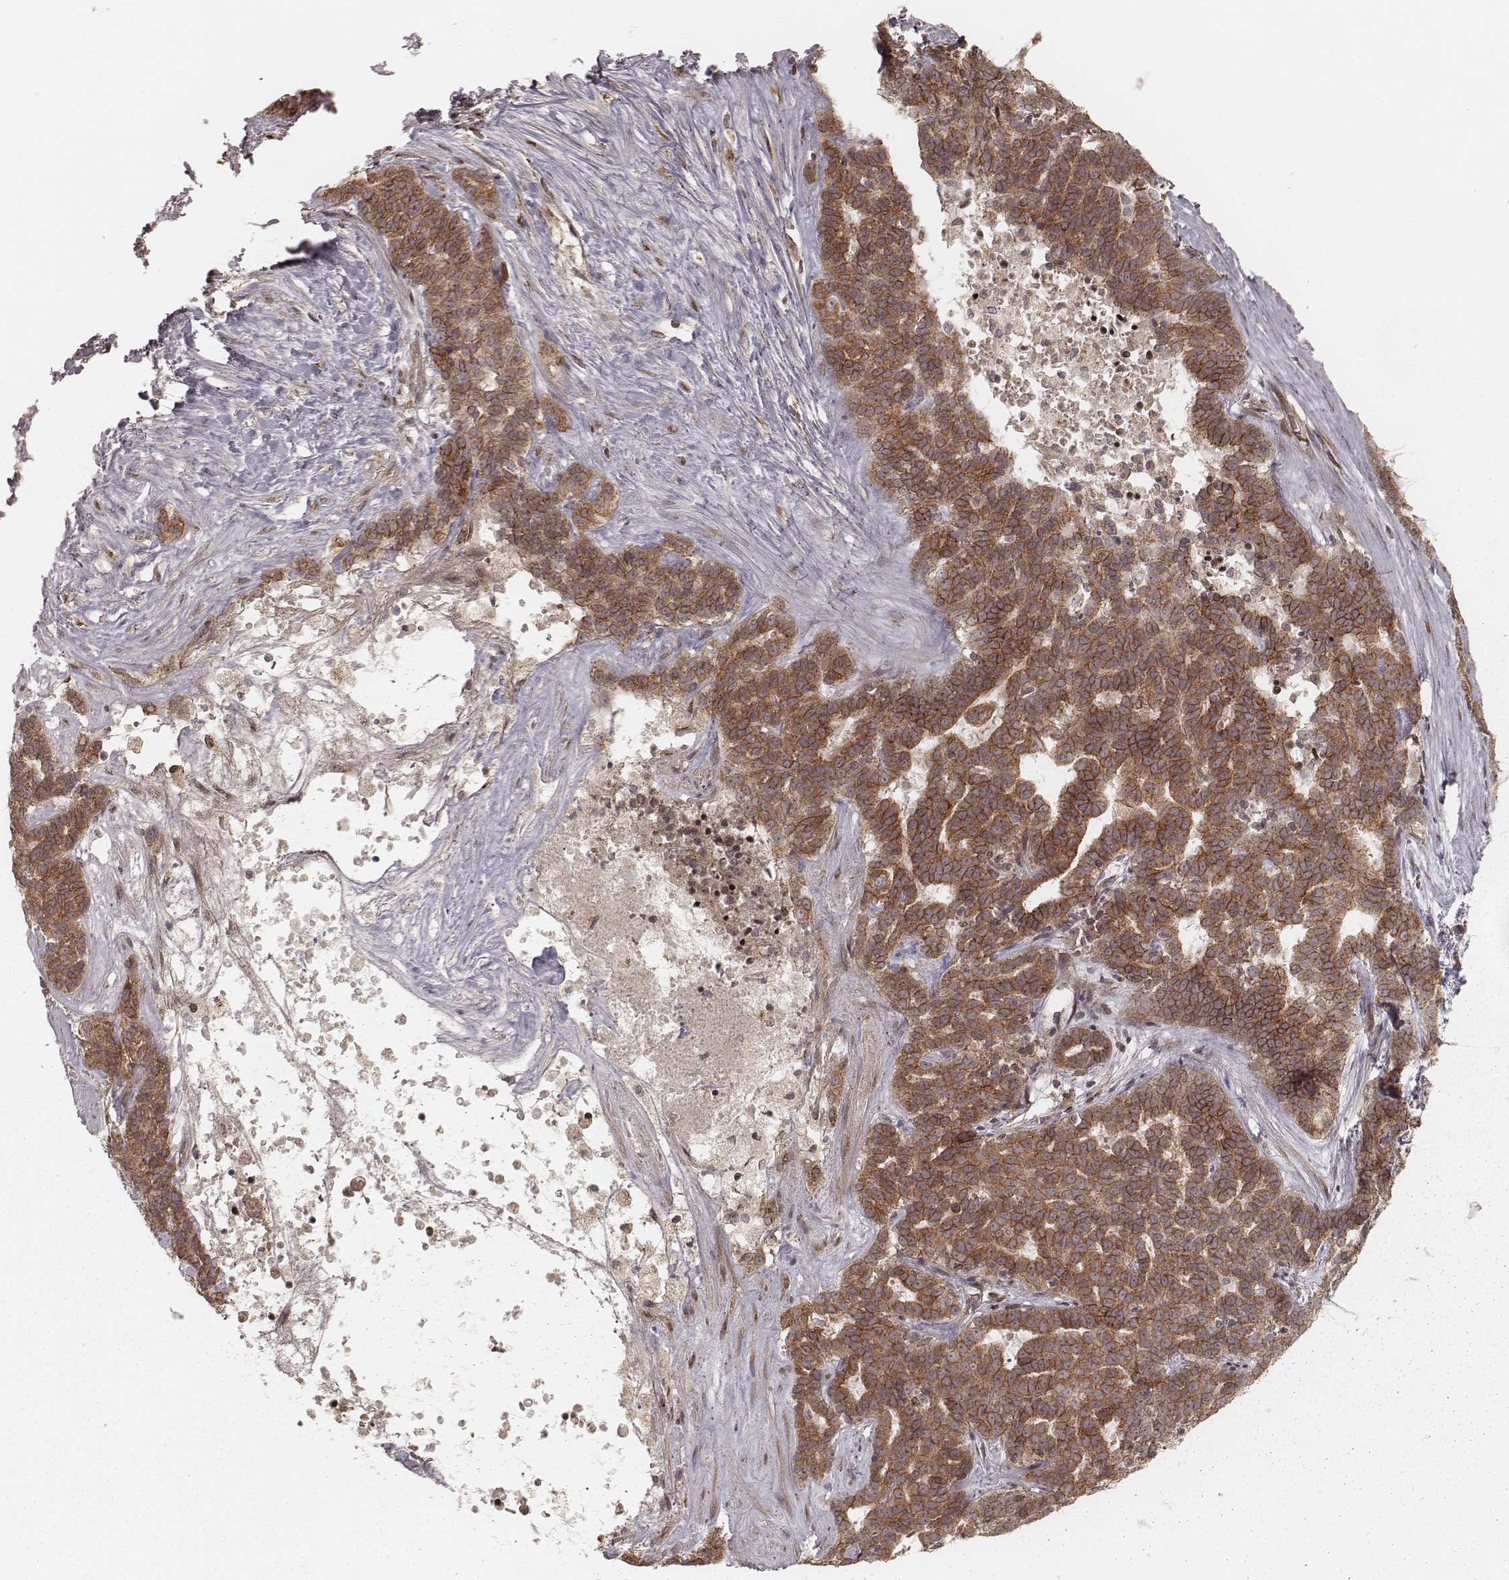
{"staining": {"intensity": "strong", "quantity": ">75%", "location": "cytoplasmic/membranous"}, "tissue": "liver cancer", "cell_type": "Tumor cells", "image_type": "cancer", "snomed": [{"axis": "morphology", "description": "Cholangiocarcinoma"}, {"axis": "topography", "description": "Liver"}], "caption": "Tumor cells show high levels of strong cytoplasmic/membranous staining in about >75% of cells in liver cancer (cholangiocarcinoma).", "gene": "MYO19", "patient": {"sex": "female", "age": 47}}